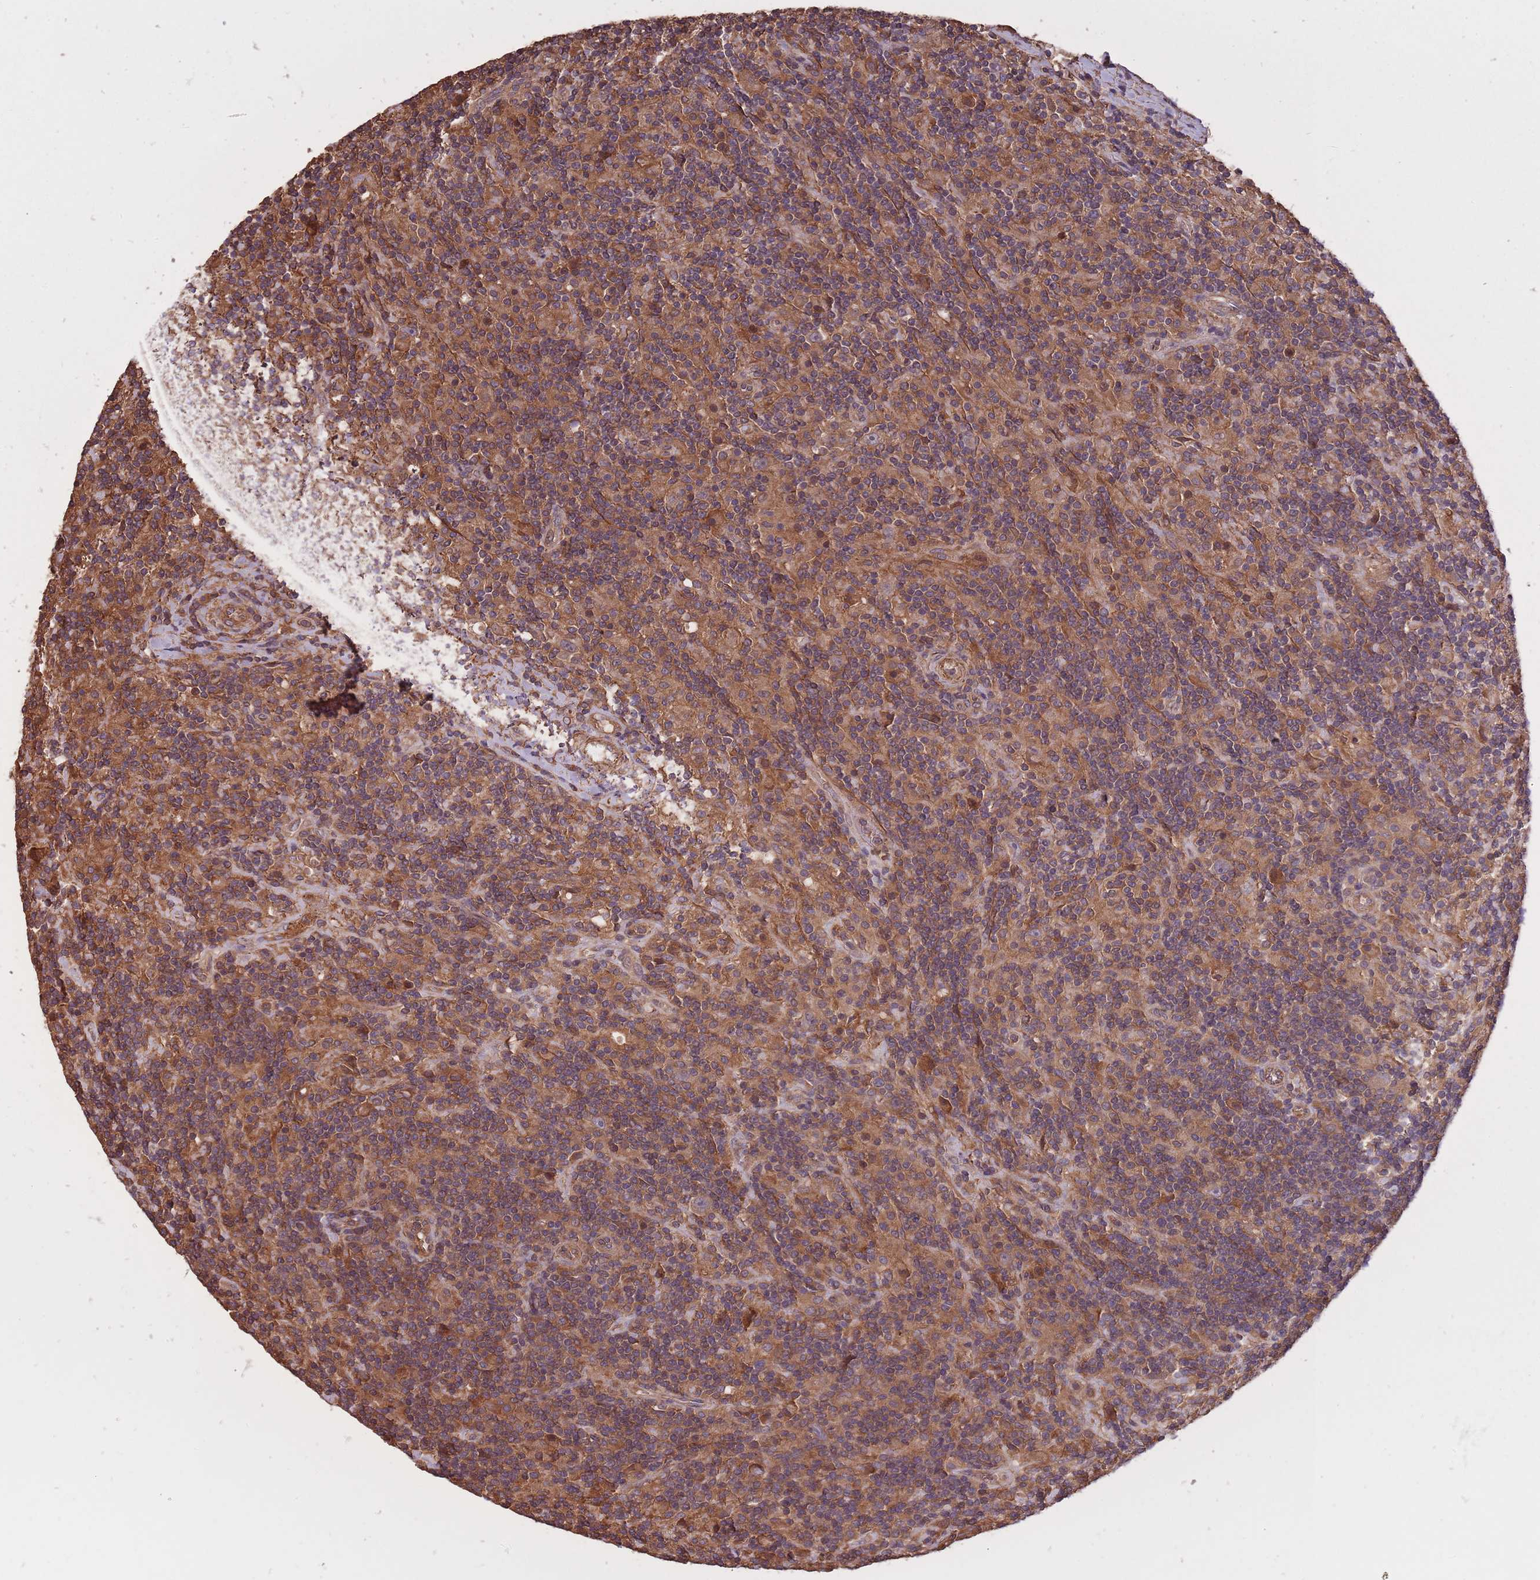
{"staining": {"intensity": "moderate", "quantity": ">75%", "location": "cytoplasmic/membranous,nuclear"}, "tissue": "lymphoma", "cell_type": "Tumor cells", "image_type": "cancer", "snomed": [{"axis": "morphology", "description": "Hodgkin's disease, NOS"}, {"axis": "topography", "description": "Lymph node"}], "caption": "Immunohistochemical staining of human lymphoma demonstrates medium levels of moderate cytoplasmic/membranous and nuclear positivity in about >75% of tumor cells. The staining is performed using DAB brown chromogen to label protein expression. The nuclei are counter-stained blue using hematoxylin.", "gene": "ARMH3", "patient": {"sex": "male", "age": 70}}